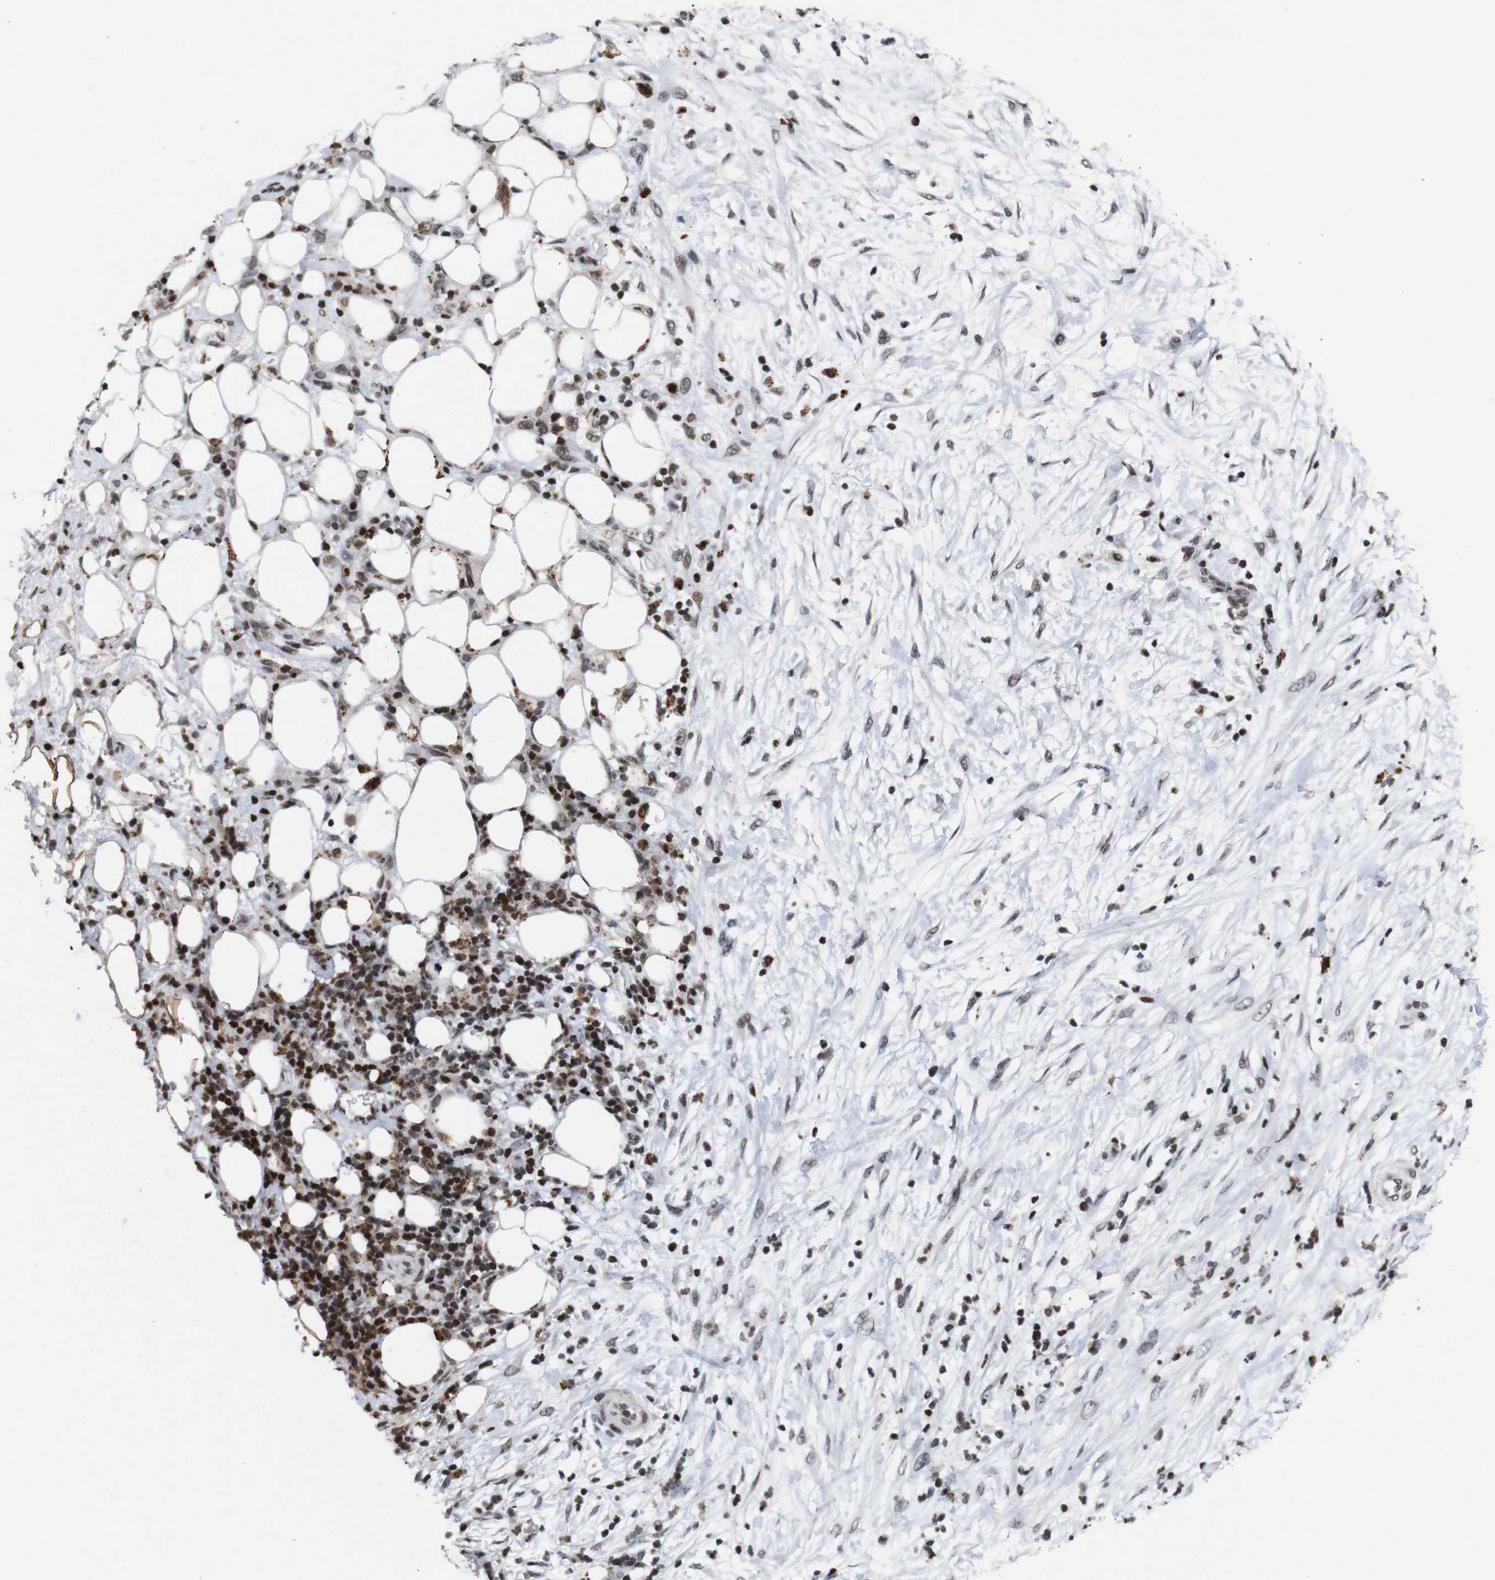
{"staining": {"intensity": "moderate", "quantity": ">75%", "location": "nuclear"}, "tissue": "pancreatic cancer", "cell_type": "Tumor cells", "image_type": "cancer", "snomed": [{"axis": "morphology", "description": "Adenocarcinoma, NOS"}, {"axis": "topography", "description": "Pancreas"}], "caption": "A medium amount of moderate nuclear expression is seen in about >75% of tumor cells in pancreatic cancer (adenocarcinoma) tissue.", "gene": "MAGEH1", "patient": {"sex": "female", "age": 78}}